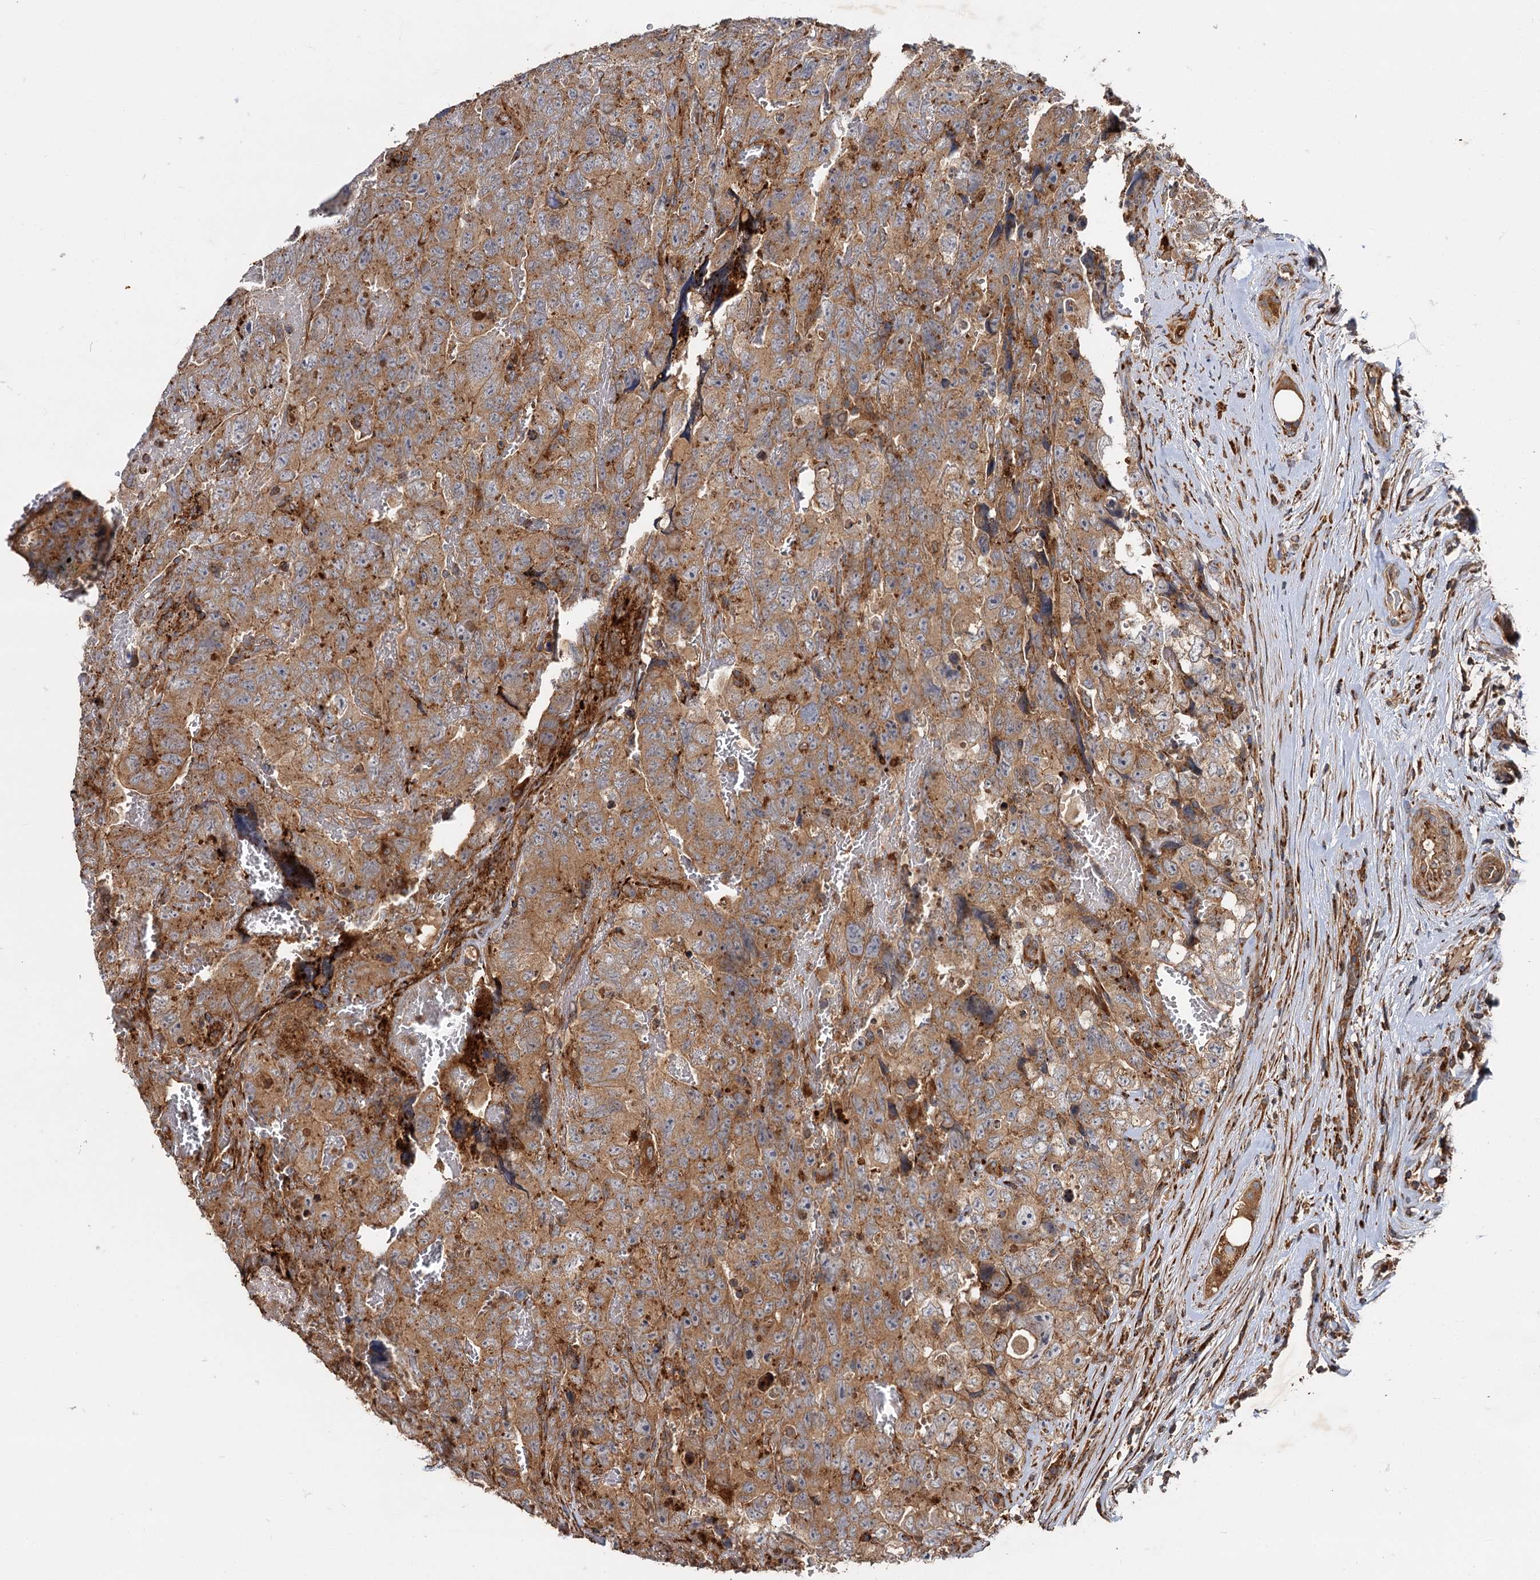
{"staining": {"intensity": "moderate", "quantity": ">75%", "location": "cytoplasmic/membranous"}, "tissue": "testis cancer", "cell_type": "Tumor cells", "image_type": "cancer", "snomed": [{"axis": "morphology", "description": "Carcinoma, Embryonal, NOS"}, {"axis": "topography", "description": "Testis"}], "caption": "This is an image of immunohistochemistry (IHC) staining of testis cancer (embryonal carcinoma), which shows moderate positivity in the cytoplasmic/membranous of tumor cells.", "gene": "WDR73", "patient": {"sex": "male", "age": 45}}